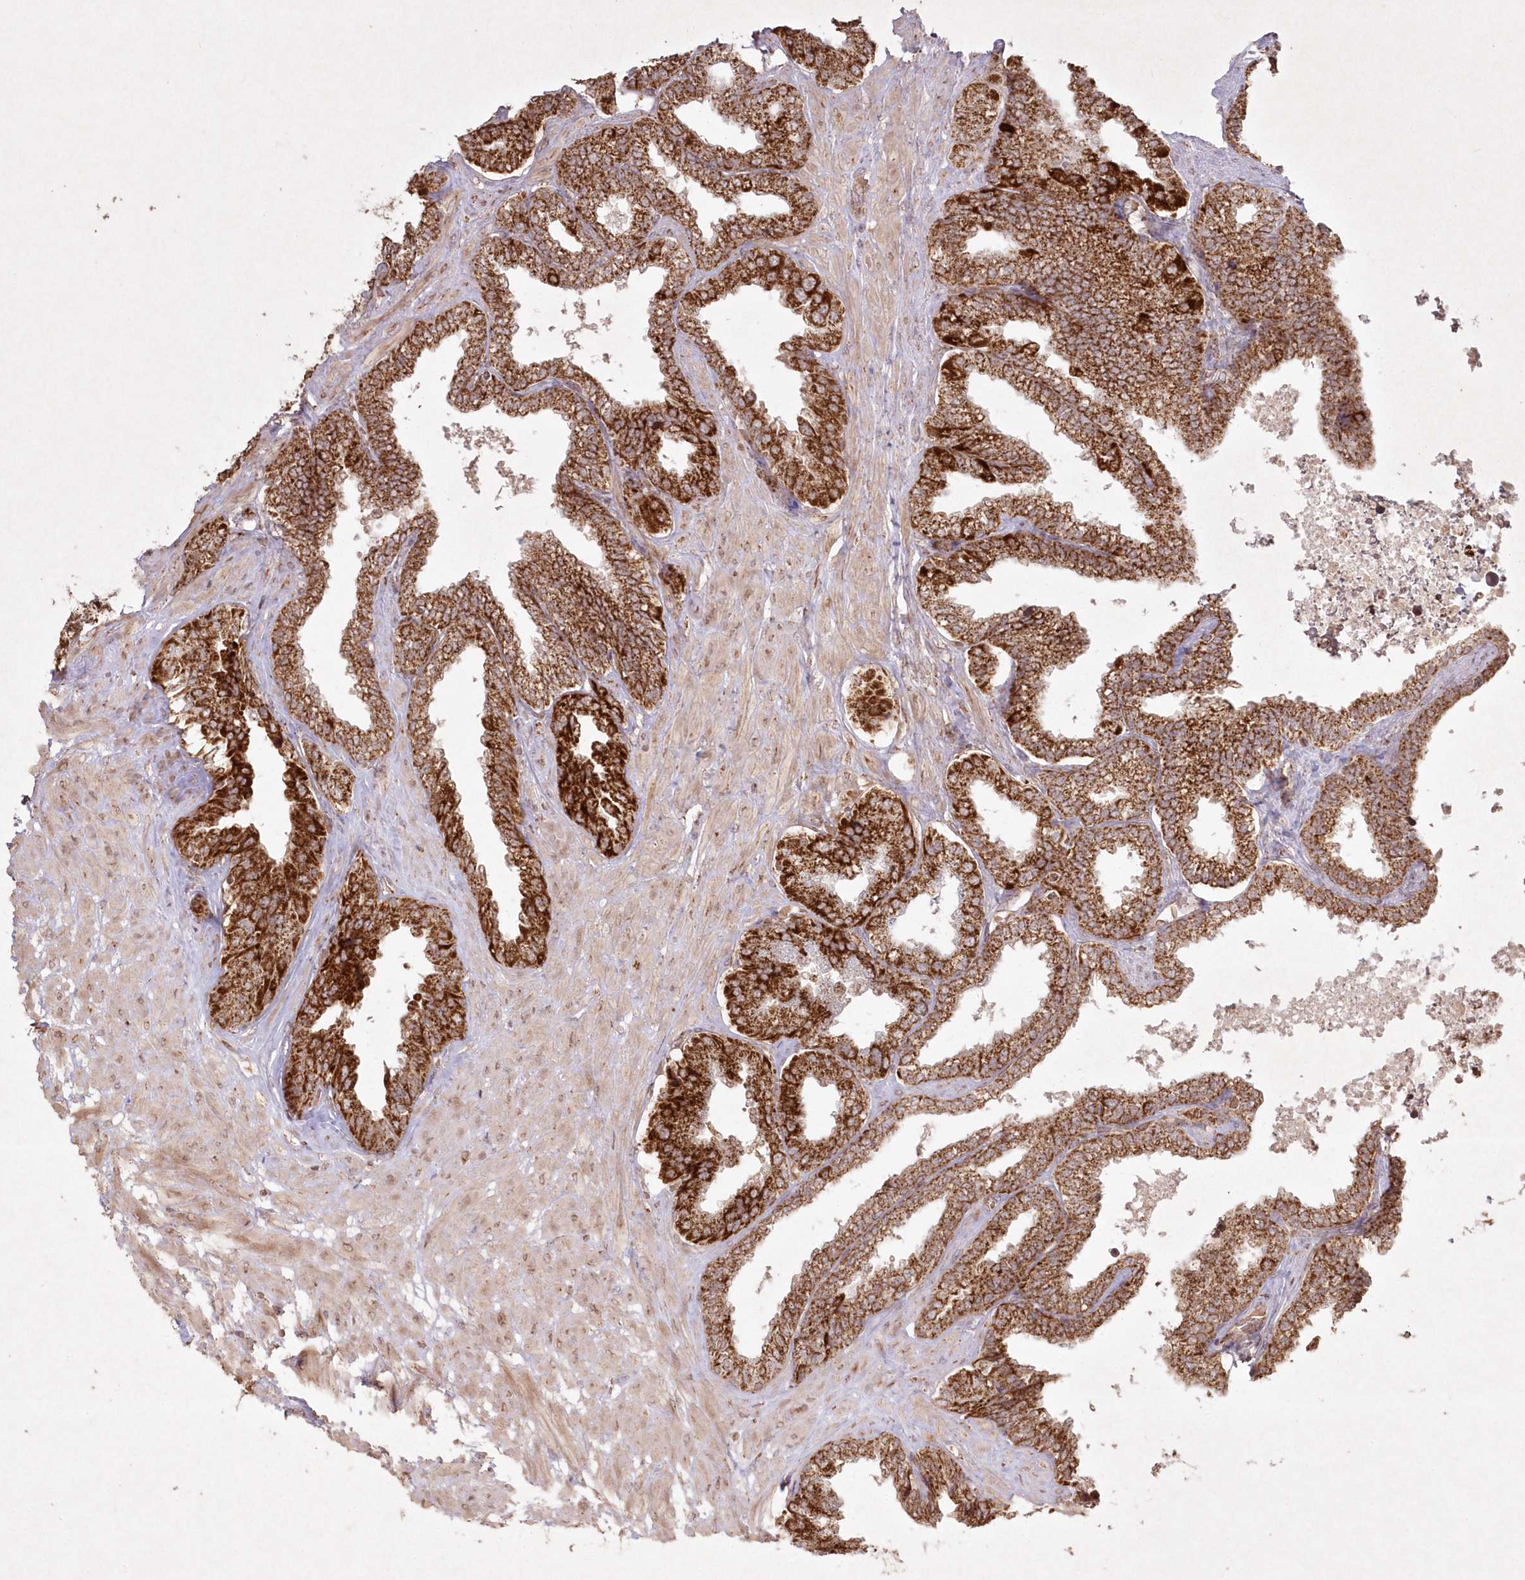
{"staining": {"intensity": "strong", "quantity": ">75%", "location": "cytoplasmic/membranous"}, "tissue": "seminal vesicle", "cell_type": "Glandular cells", "image_type": "normal", "snomed": [{"axis": "morphology", "description": "Normal tissue, NOS"}, {"axis": "topography", "description": "Seminal veicle"}], "caption": "The immunohistochemical stain labels strong cytoplasmic/membranous positivity in glandular cells of unremarkable seminal vesicle. The staining is performed using DAB brown chromogen to label protein expression. The nuclei are counter-stained blue using hematoxylin.", "gene": "LRPPRC", "patient": {"sex": "male", "age": 46}}